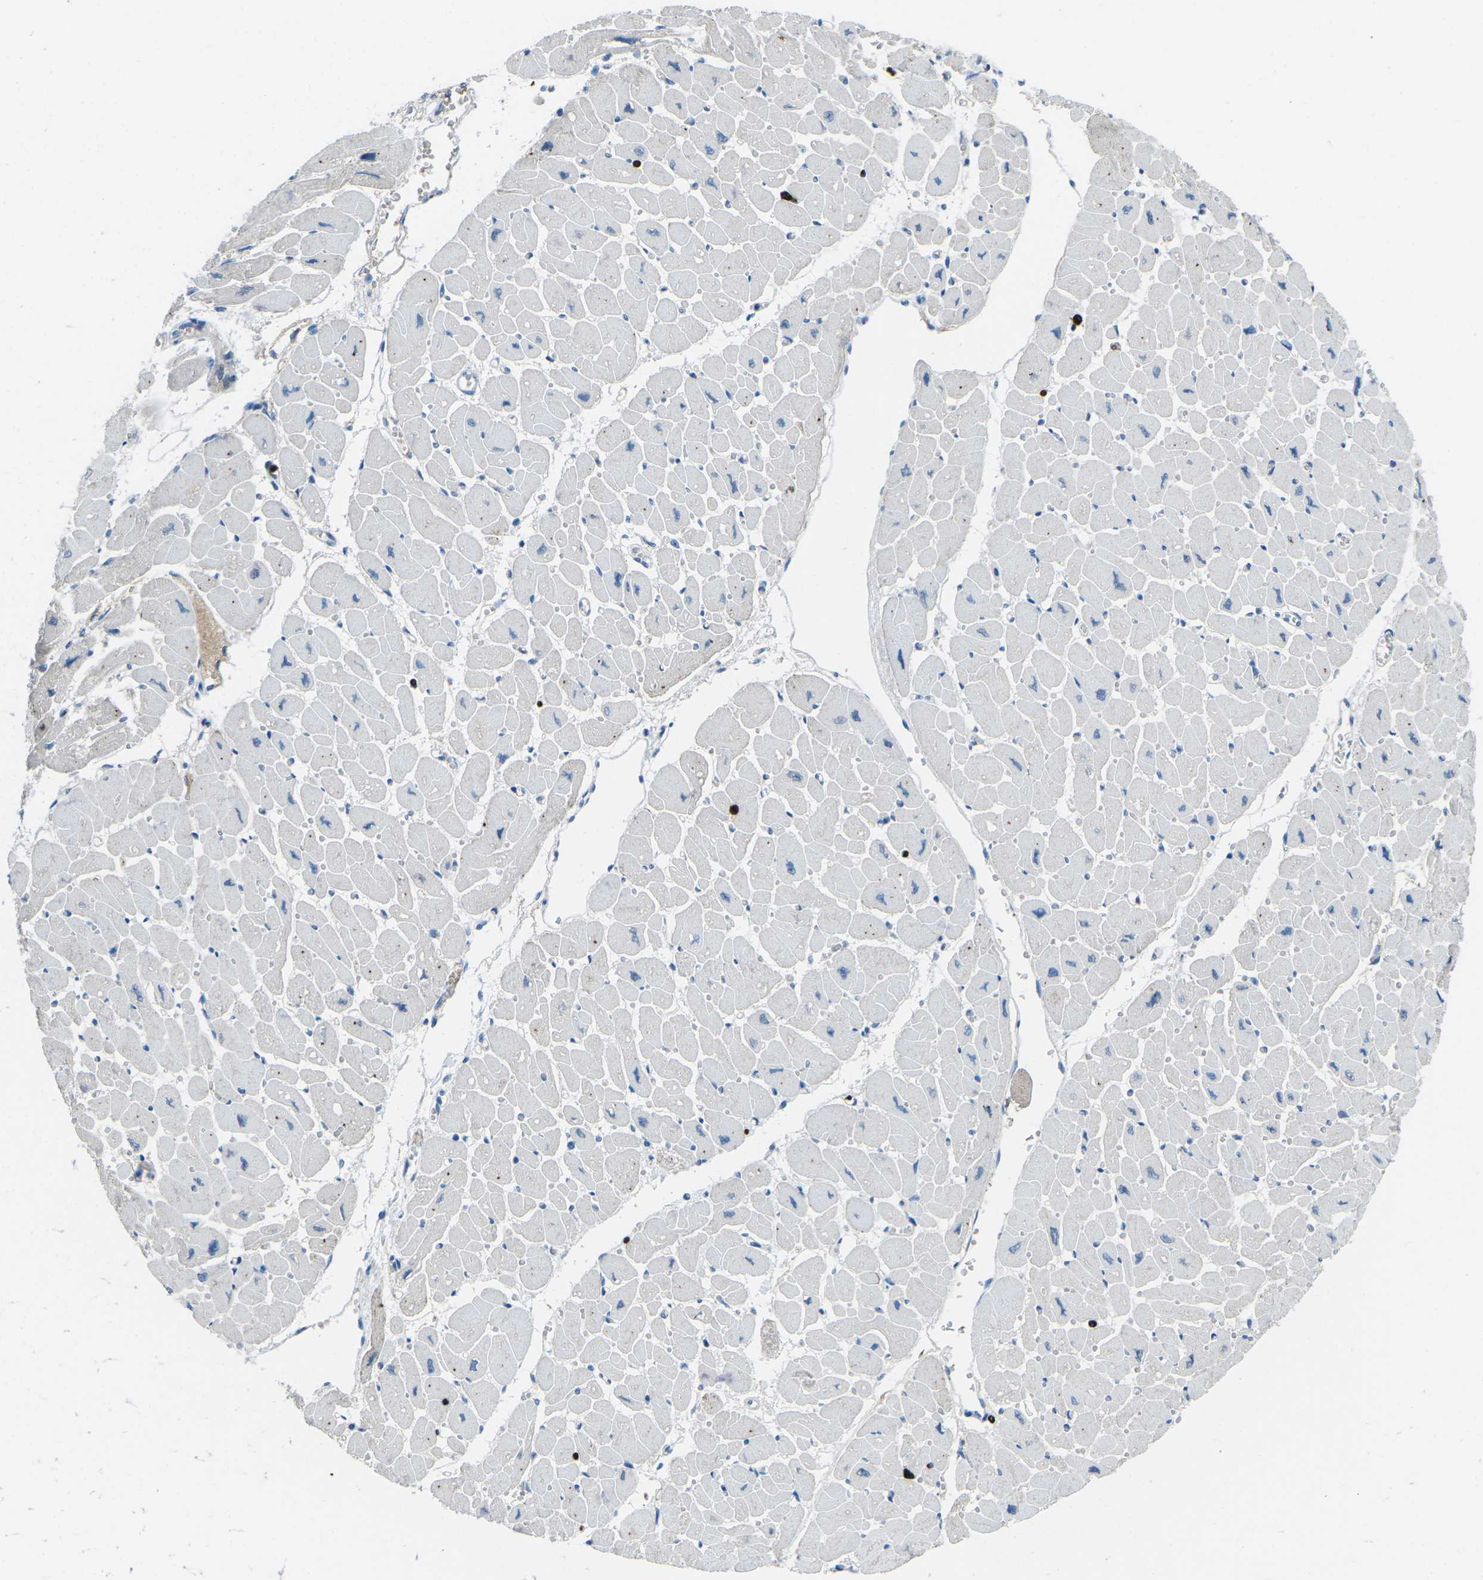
{"staining": {"intensity": "negative", "quantity": "none", "location": "none"}, "tissue": "heart muscle", "cell_type": "Cardiomyocytes", "image_type": "normal", "snomed": [{"axis": "morphology", "description": "Normal tissue, NOS"}, {"axis": "topography", "description": "Heart"}], "caption": "A high-resolution histopathology image shows IHC staining of unremarkable heart muscle, which demonstrates no significant positivity in cardiomyocytes. The staining was performed using DAB (3,3'-diaminobenzidine) to visualize the protein expression in brown, while the nuclei were stained in blue with hematoxylin (Magnification: 20x).", "gene": "FCN1", "patient": {"sex": "female", "age": 54}}